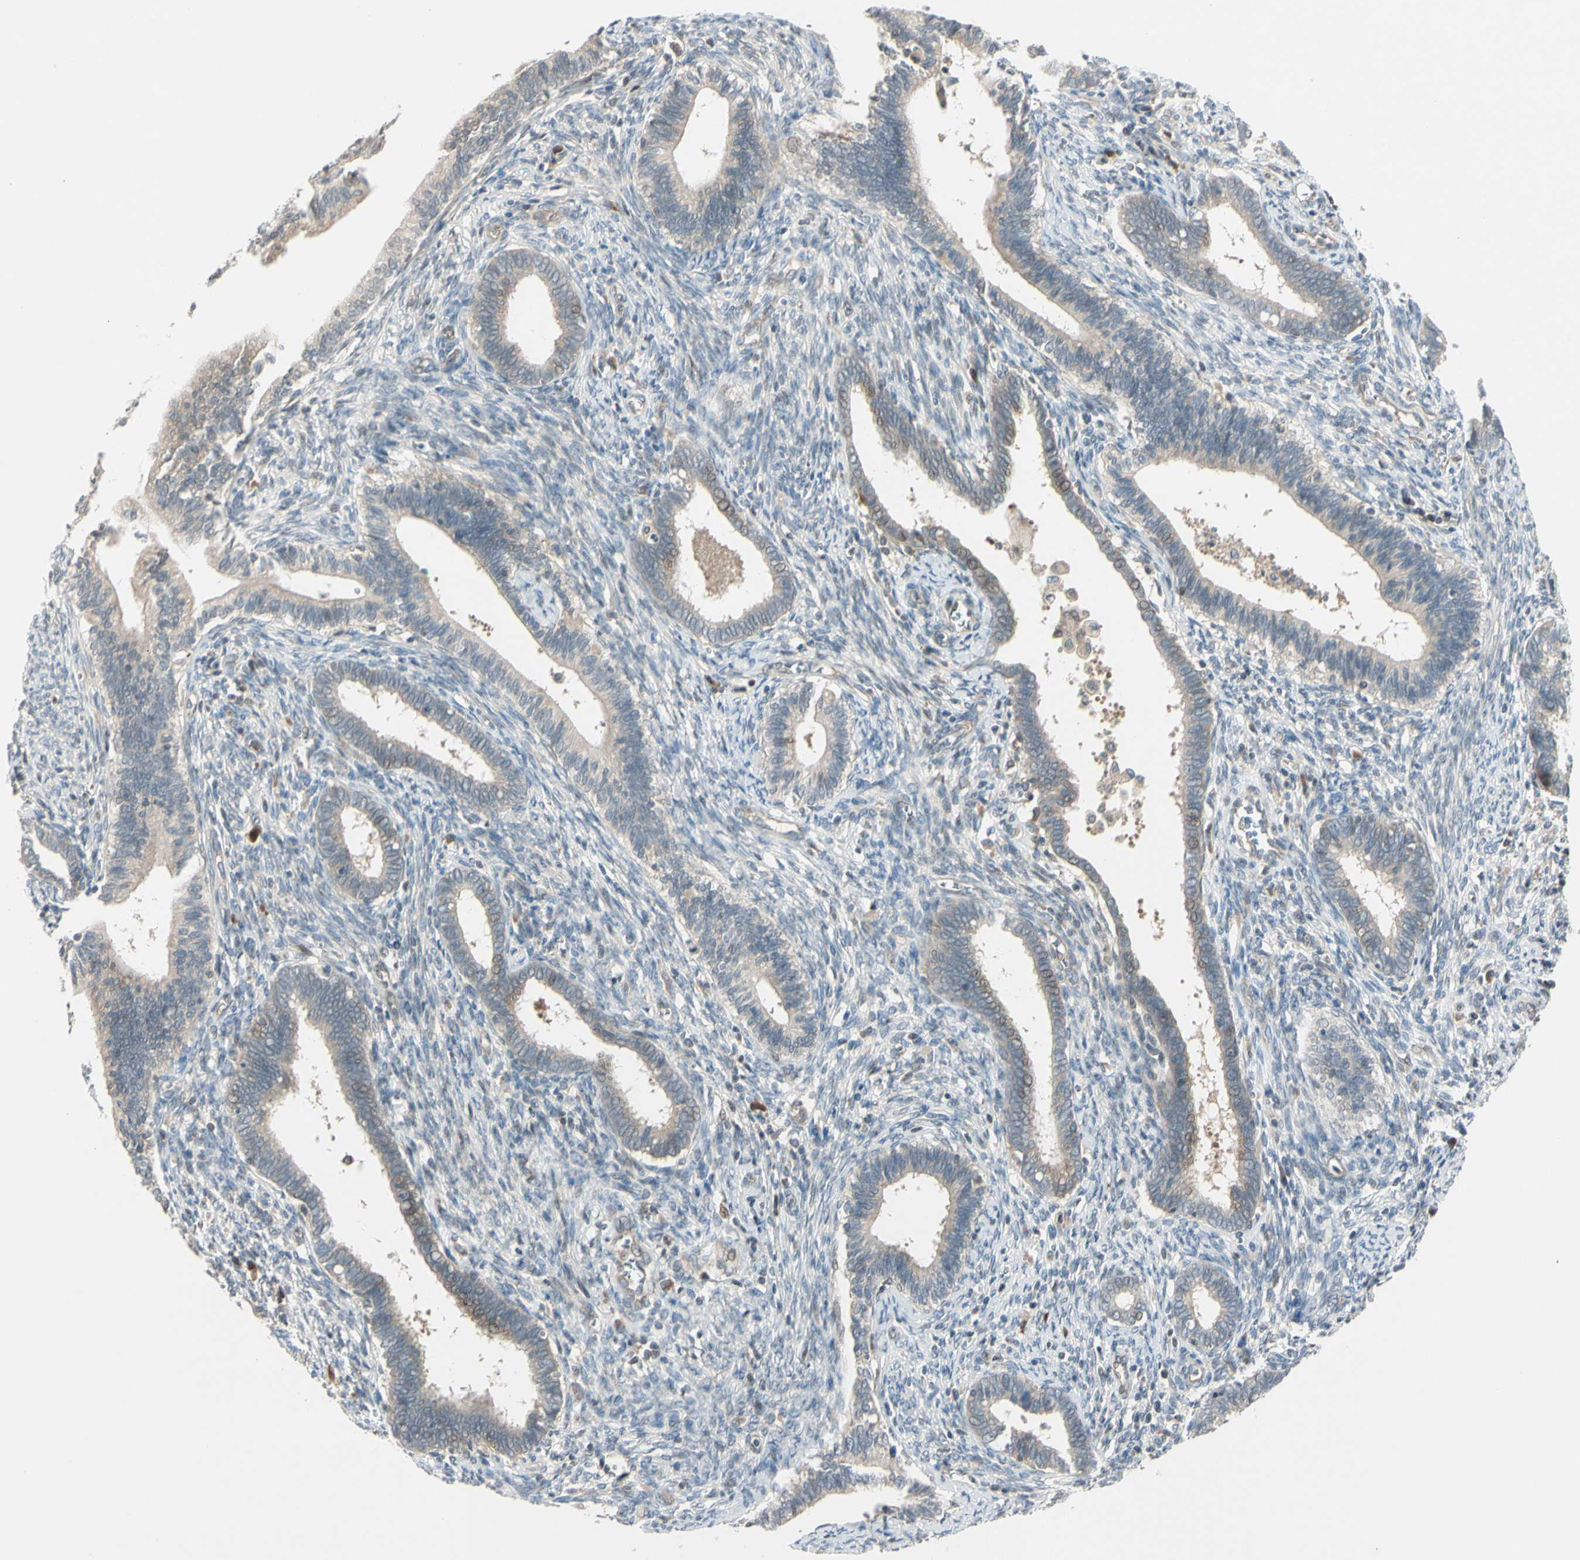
{"staining": {"intensity": "weak", "quantity": "25%-75%", "location": "cytoplasmic/membranous"}, "tissue": "cervical cancer", "cell_type": "Tumor cells", "image_type": "cancer", "snomed": [{"axis": "morphology", "description": "Adenocarcinoma, NOS"}, {"axis": "topography", "description": "Cervix"}], "caption": "Brown immunohistochemical staining in cervical cancer (adenocarcinoma) displays weak cytoplasmic/membranous staining in about 25%-75% of tumor cells.", "gene": "FGF10", "patient": {"sex": "female", "age": 44}}